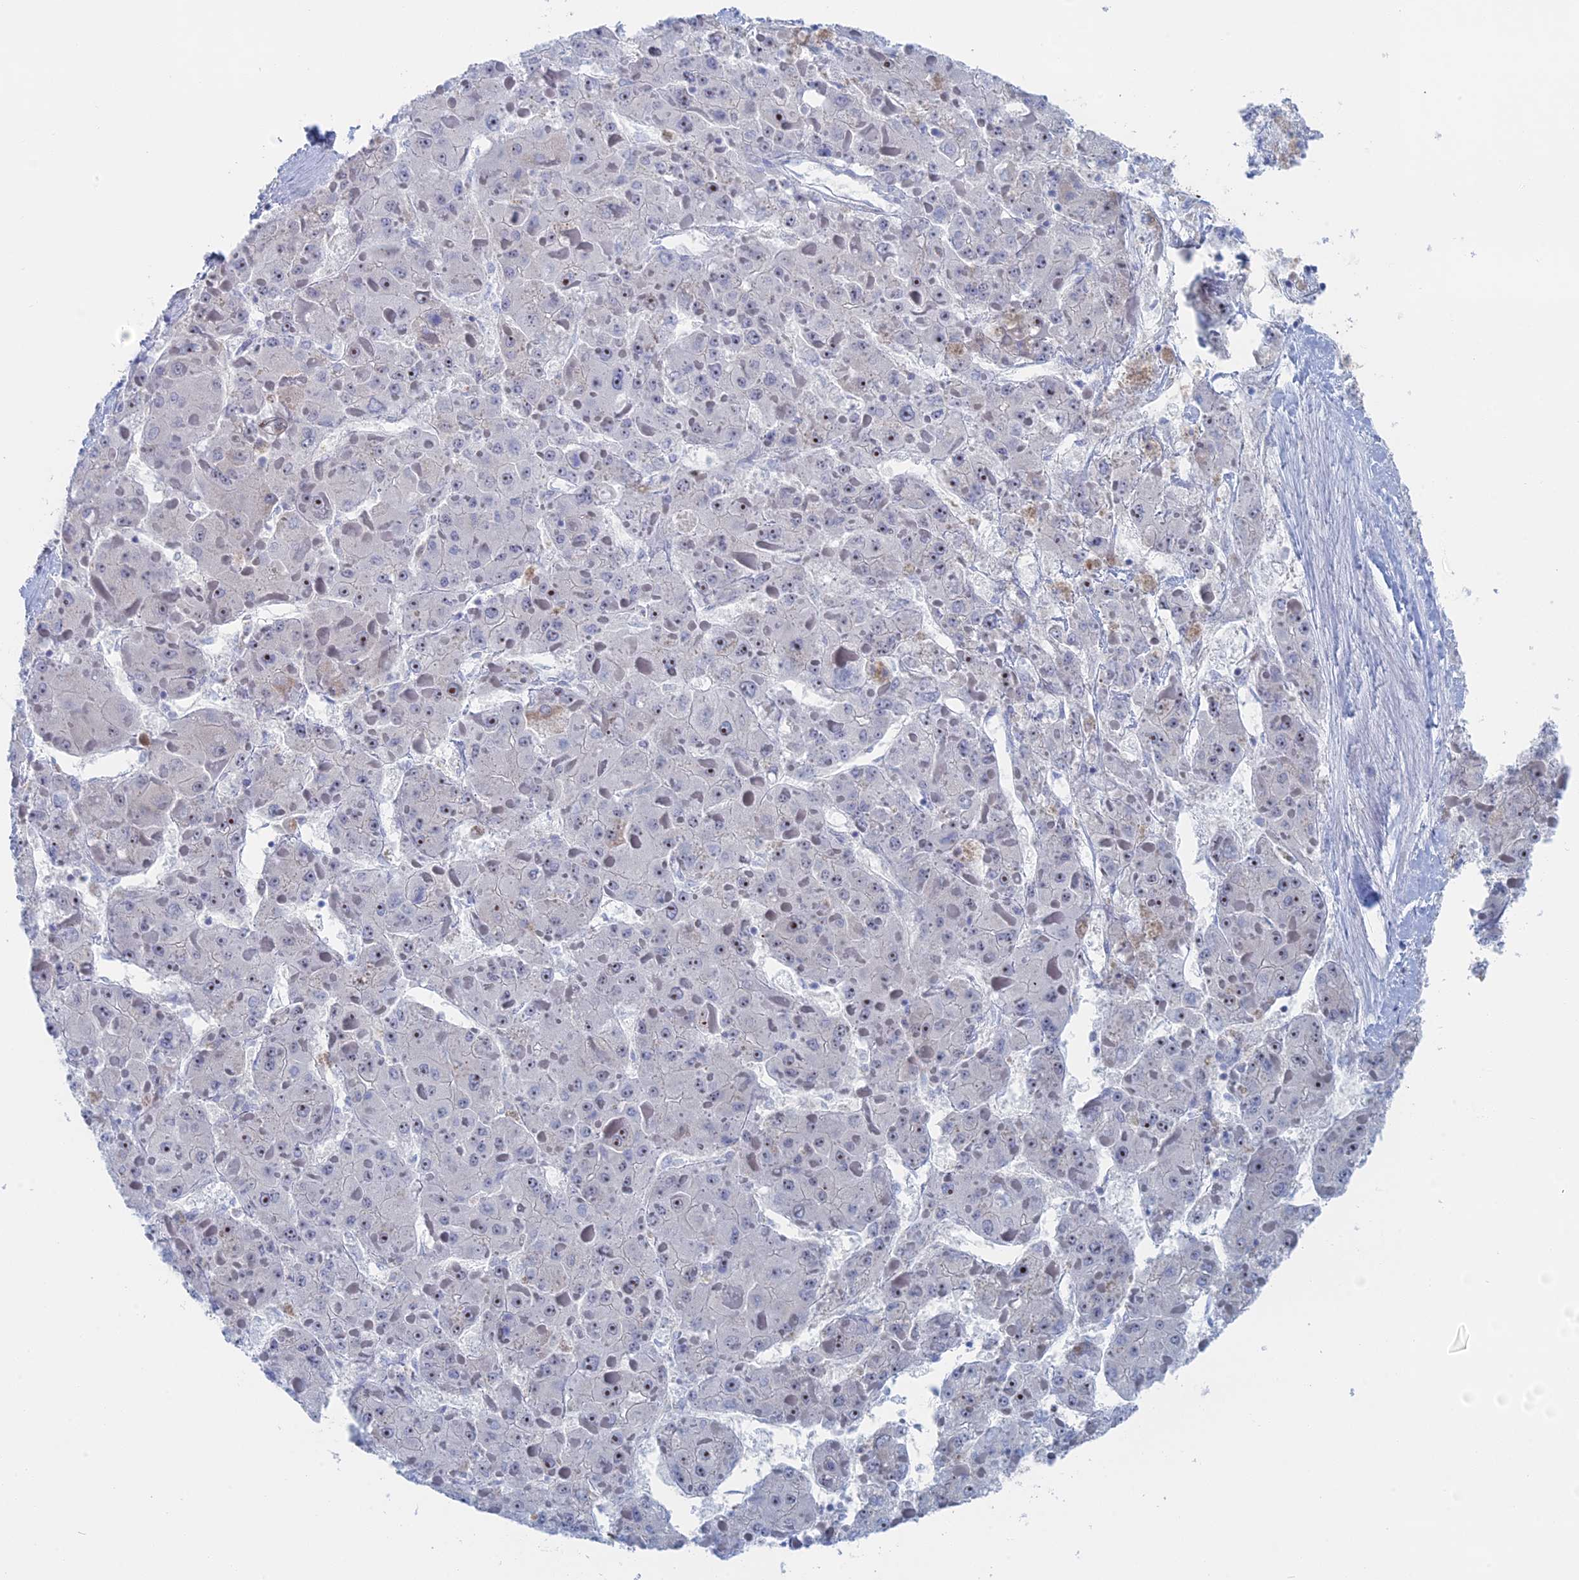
{"staining": {"intensity": "negative", "quantity": "none", "location": "none"}, "tissue": "liver cancer", "cell_type": "Tumor cells", "image_type": "cancer", "snomed": [{"axis": "morphology", "description": "Carcinoma, Hepatocellular, NOS"}, {"axis": "topography", "description": "Liver"}], "caption": "DAB immunohistochemical staining of human liver hepatocellular carcinoma reveals no significant positivity in tumor cells. The staining was performed using DAB to visualize the protein expression in brown, while the nuclei were stained in blue with hematoxylin (Magnification: 20x).", "gene": "IL7", "patient": {"sex": "female", "age": 73}}